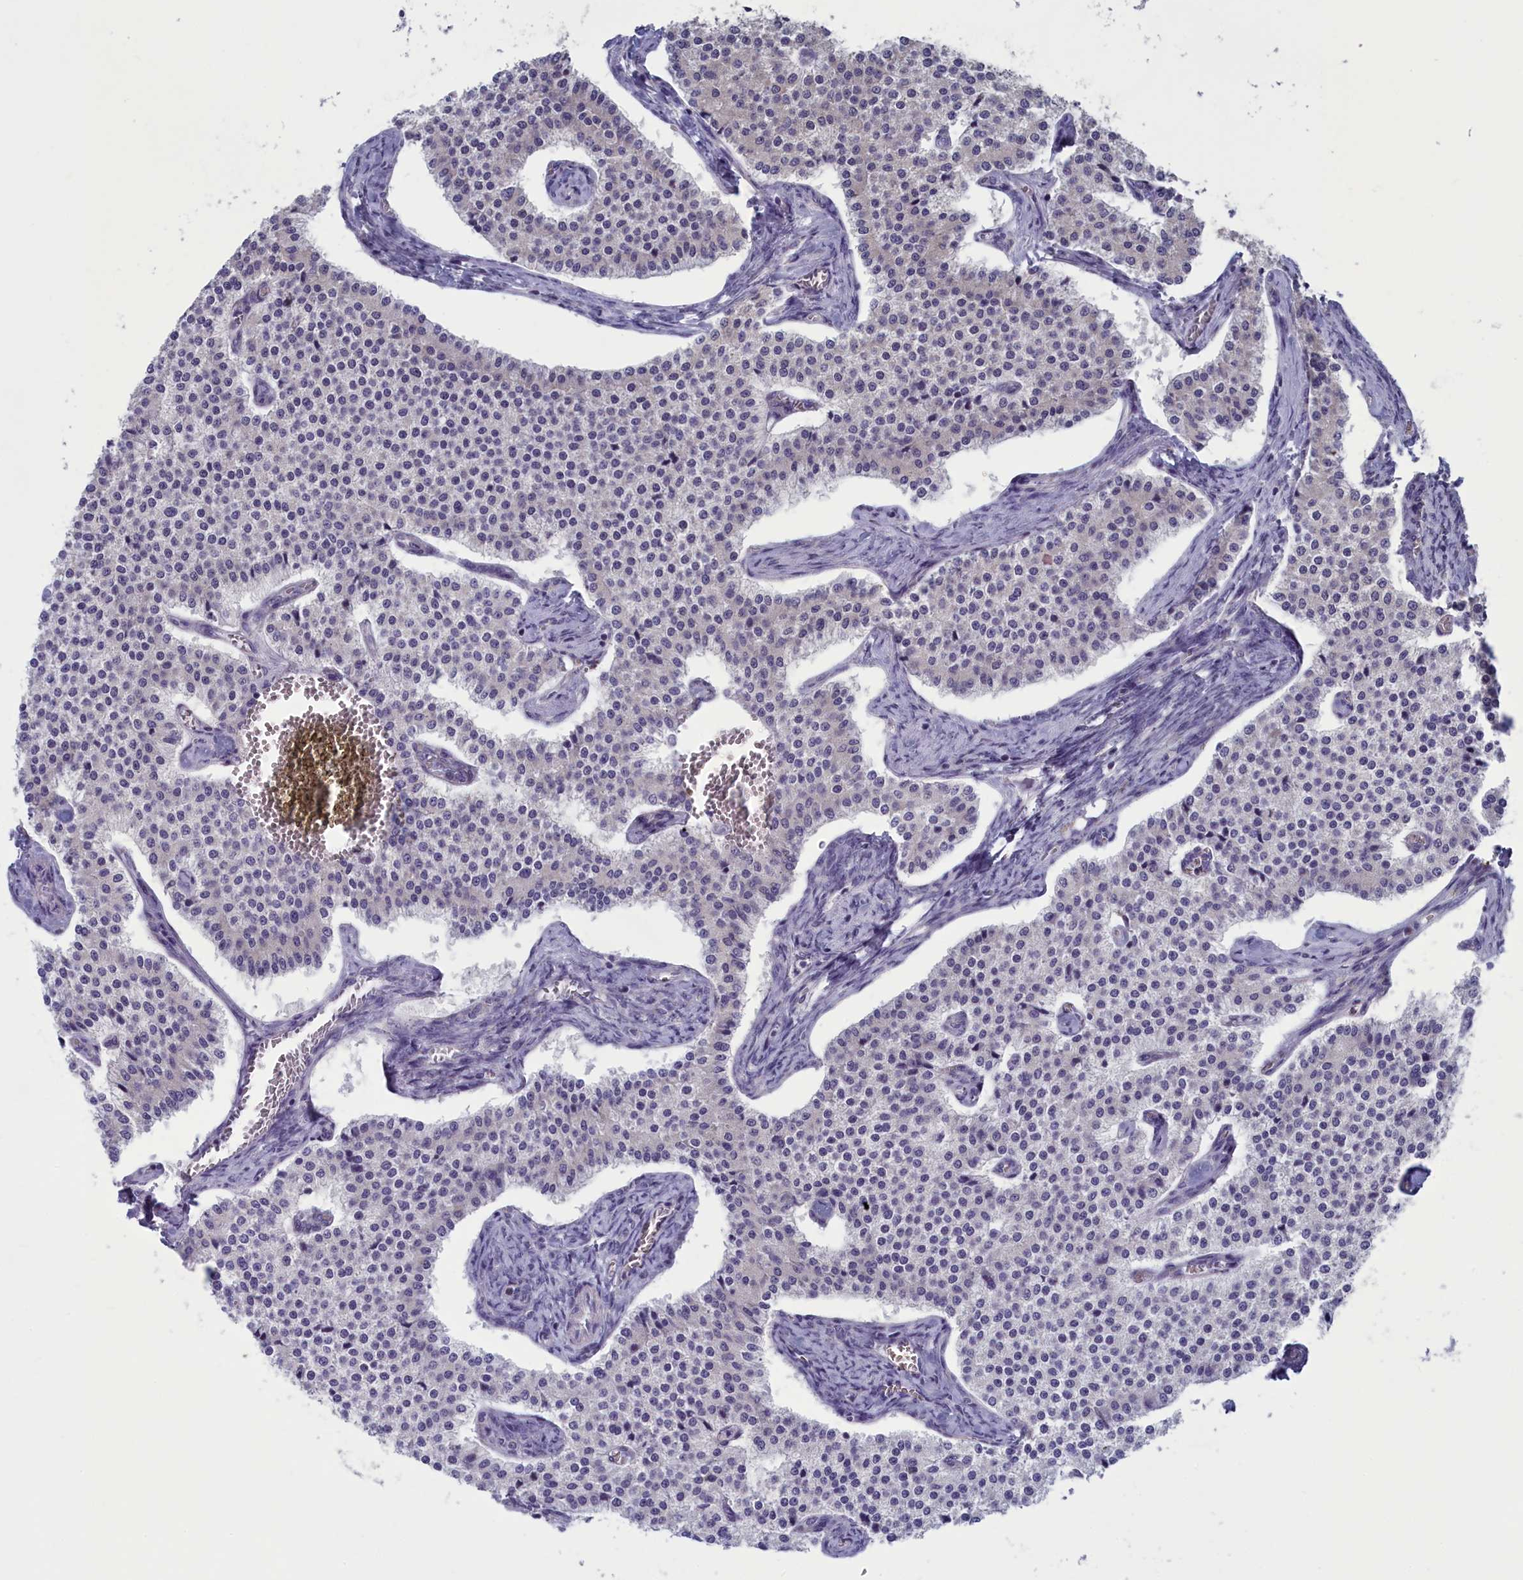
{"staining": {"intensity": "negative", "quantity": "none", "location": "none"}, "tissue": "carcinoid", "cell_type": "Tumor cells", "image_type": "cancer", "snomed": [{"axis": "morphology", "description": "Carcinoid, malignant, NOS"}, {"axis": "topography", "description": "Colon"}], "caption": "Tumor cells show no significant expression in carcinoid. (Stains: DAB (3,3'-diaminobenzidine) immunohistochemistry with hematoxylin counter stain, Microscopy: brightfield microscopy at high magnification).", "gene": "MRI1", "patient": {"sex": "female", "age": 52}}